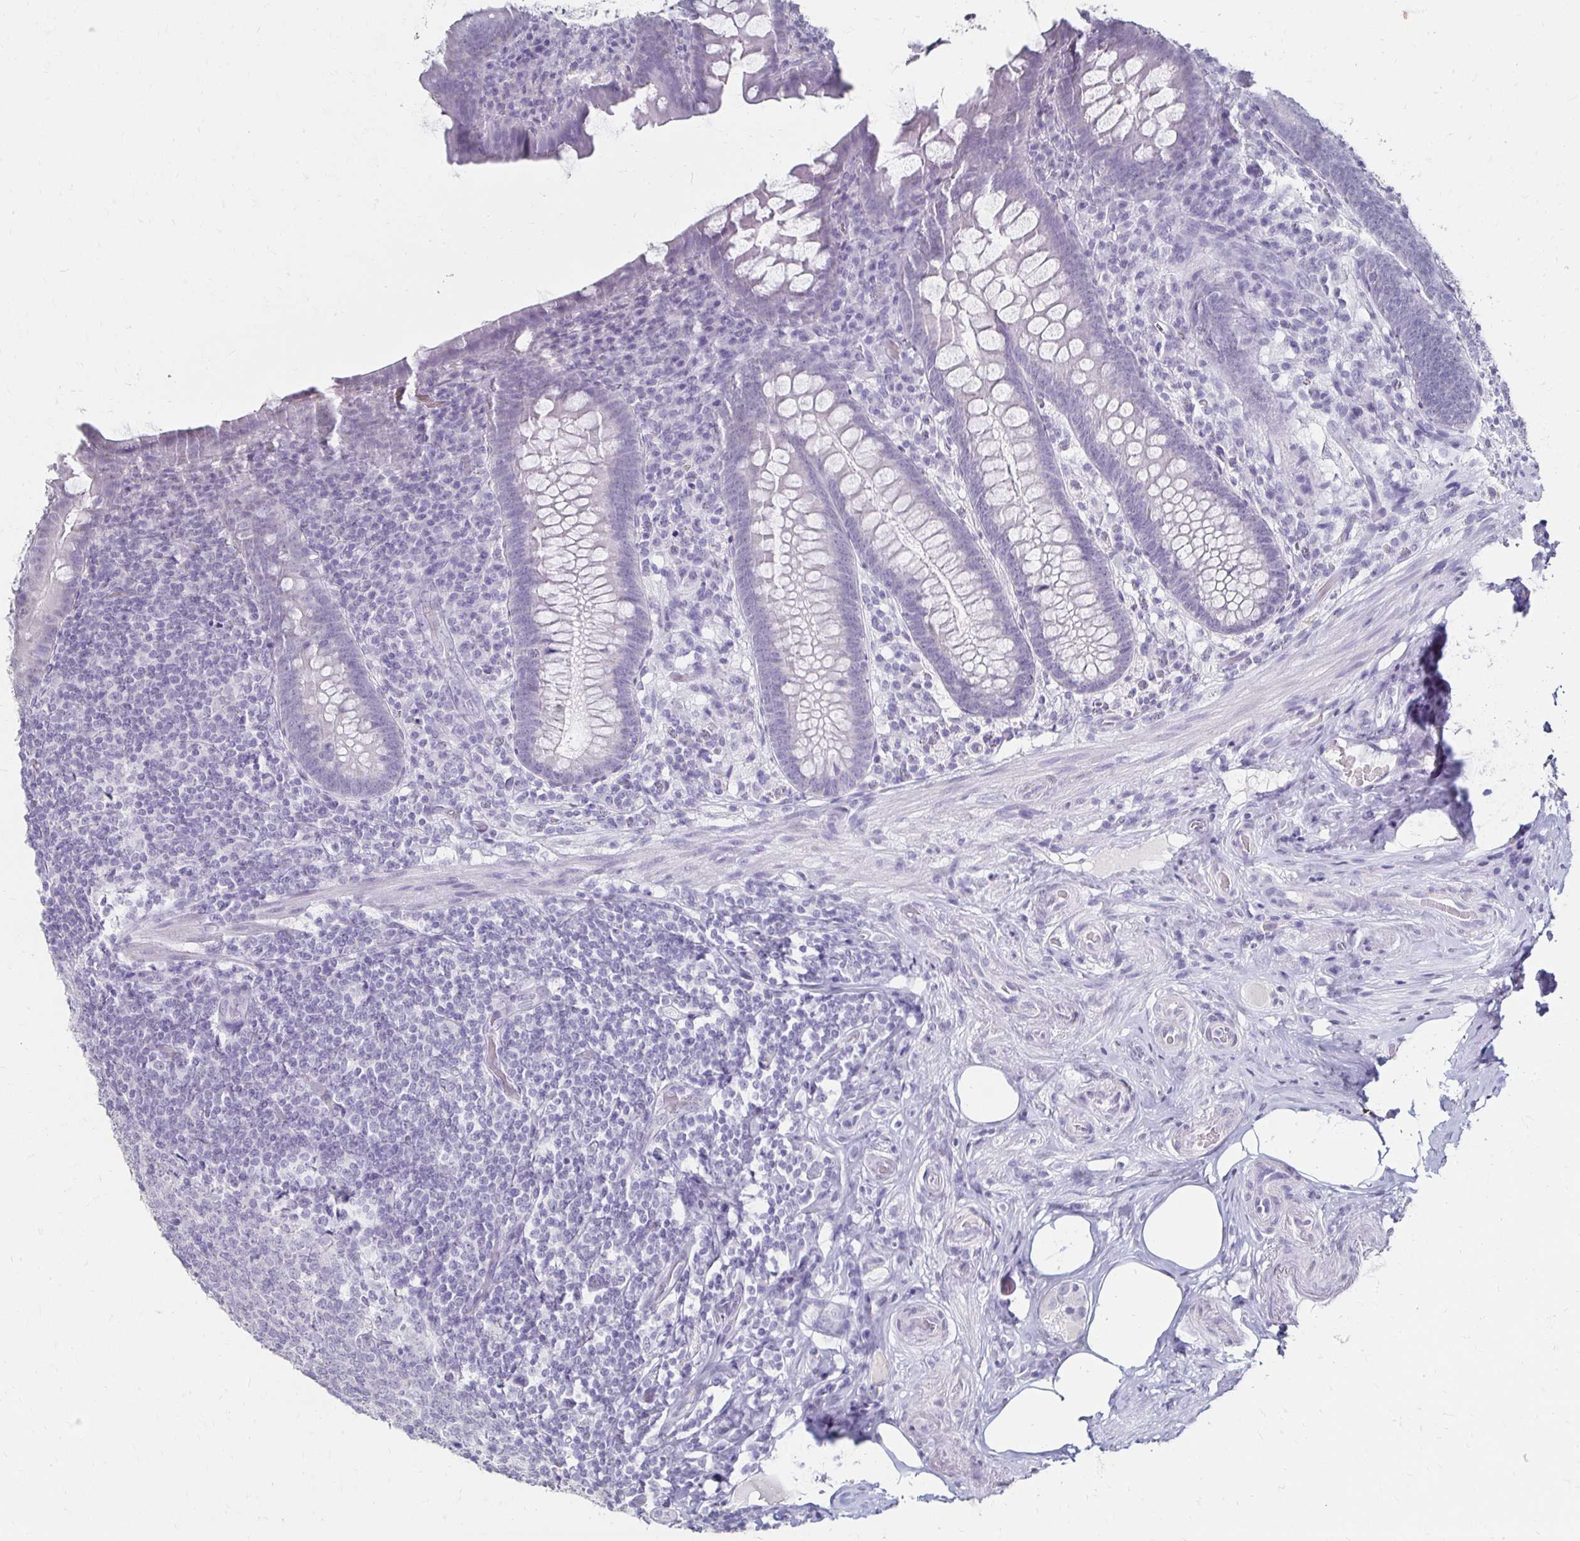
{"staining": {"intensity": "negative", "quantity": "none", "location": "none"}, "tissue": "appendix", "cell_type": "Glandular cells", "image_type": "normal", "snomed": [{"axis": "morphology", "description": "Normal tissue, NOS"}, {"axis": "topography", "description": "Appendix"}], "caption": "IHC image of unremarkable human appendix stained for a protein (brown), which shows no positivity in glandular cells.", "gene": "TOMM34", "patient": {"sex": "male", "age": 71}}